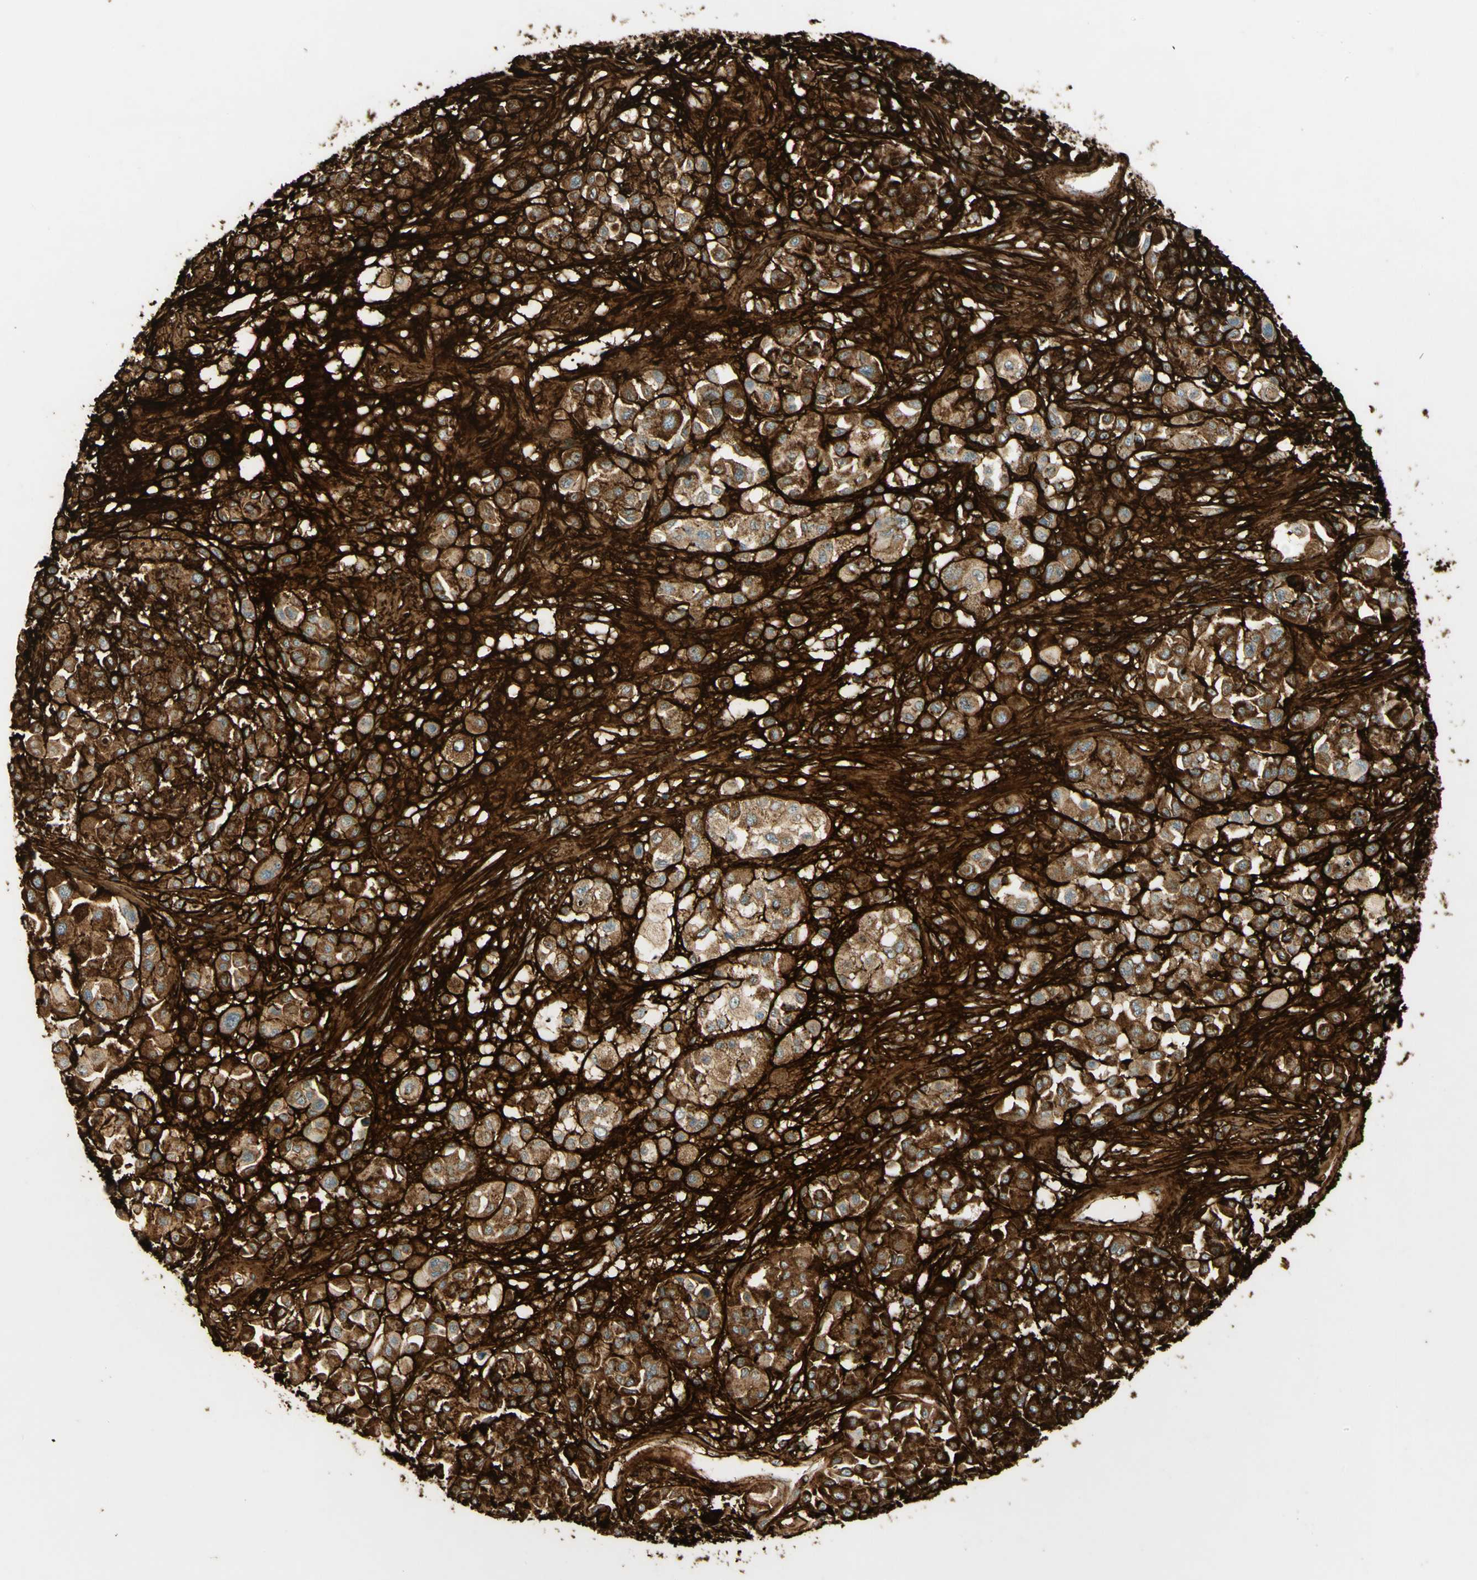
{"staining": {"intensity": "moderate", "quantity": ">75%", "location": "cytoplasmic/membranous"}, "tissue": "melanoma", "cell_type": "Tumor cells", "image_type": "cancer", "snomed": [{"axis": "morphology", "description": "Malignant melanoma, Metastatic site"}, {"axis": "topography", "description": "Soft tissue"}], "caption": "IHC of malignant melanoma (metastatic site) shows medium levels of moderate cytoplasmic/membranous staining in approximately >75% of tumor cells.", "gene": "TNN", "patient": {"sex": "male", "age": 41}}